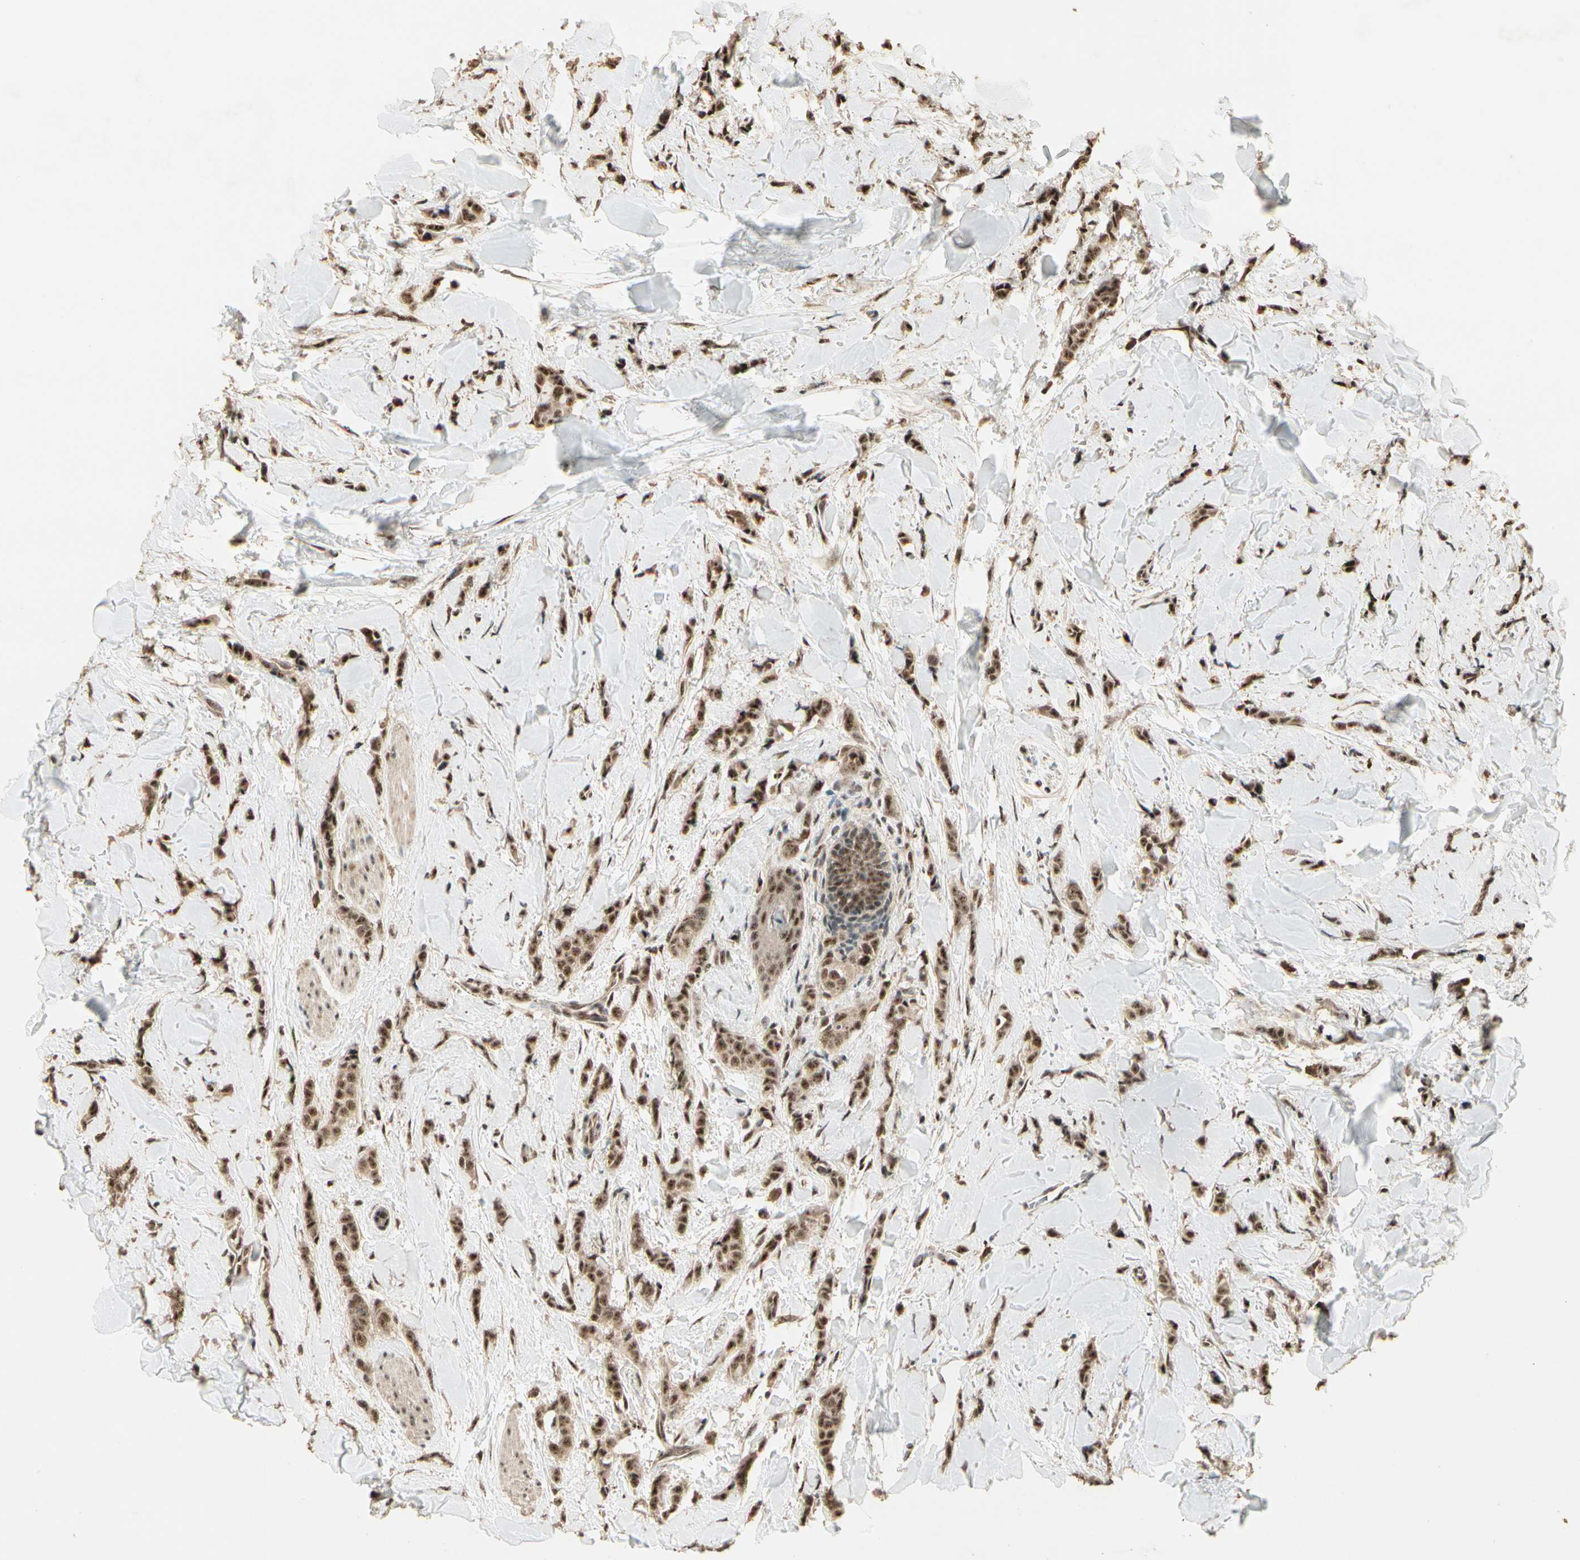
{"staining": {"intensity": "moderate", "quantity": ">75%", "location": "cytoplasmic/membranous,nuclear"}, "tissue": "breast cancer", "cell_type": "Tumor cells", "image_type": "cancer", "snomed": [{"axis": "morphology", "description": "Lobular carcinoma"}, {"axis": "topography", "description": "Skin"}, {"axis": "topography", "description": "Breast"}], "caption": "Approximately >75% of tumor cells in breast cancer exhibit moderate cytoplasmic/membranous and nuclear protein staining as visualized by brown immunohistochemical staining.", "gene": "RBM25", "patient": {"sex": "female", "age": 46}}